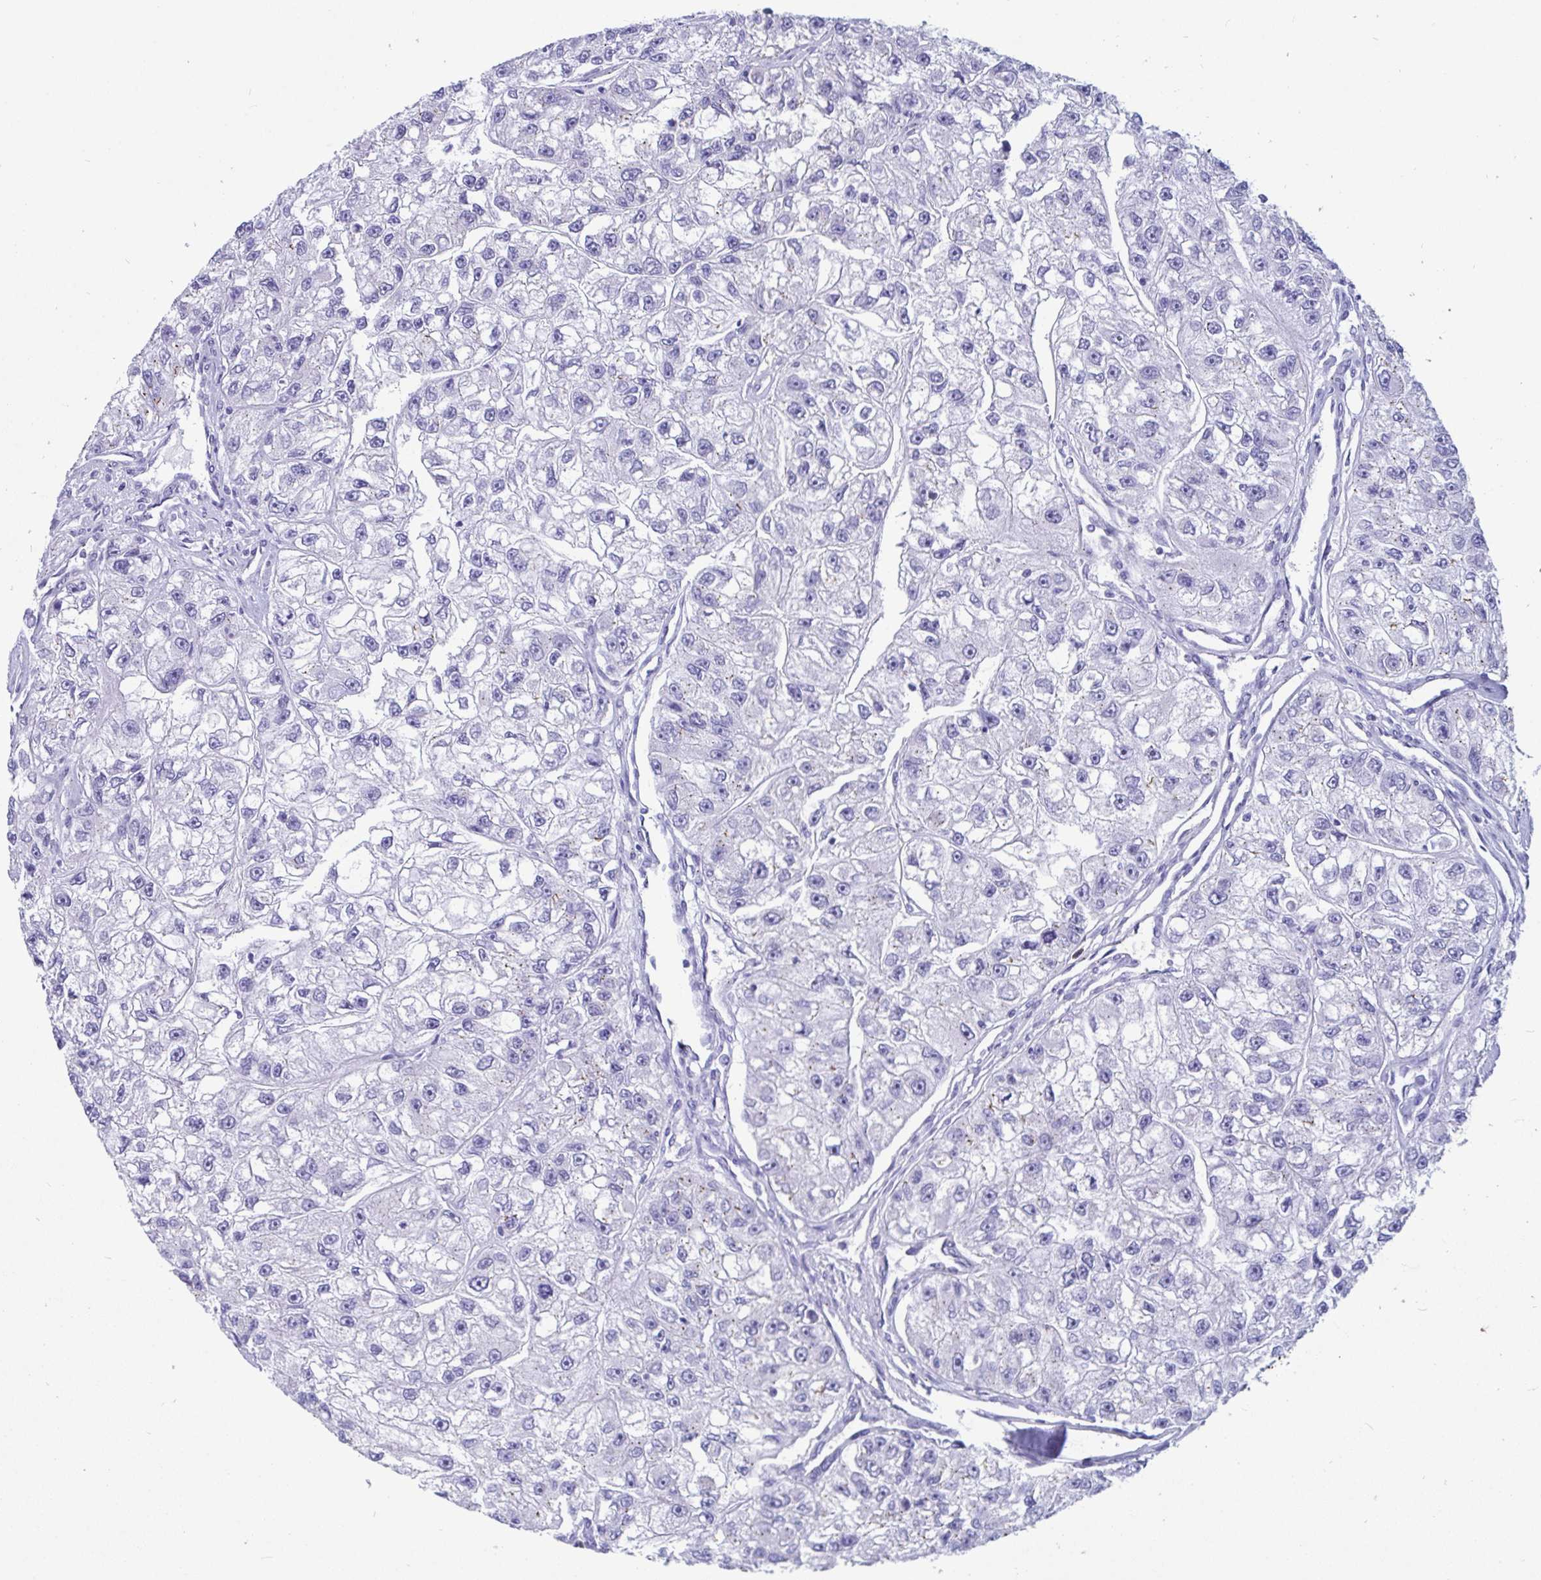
{"staining": {"intensity": "weak", "quantity": "<25%", "location": "cytoplasmic/membranous"}, "tissue": "renal cancer", "cell_type": "Tumor cells", "image_type": "cancer", "snomed": [{"axis": "morphology", "description": "Adenocarcinoma, NOS"}, {"axis": "topography", "description": "Kidney"}], "caption": "High power microscopy micrograph of an IHC photomicrograph of renal cancer (adenocarcinoma), revealing no significant positivity in tumor cells.", "gene": "RNASE3", "patient": {"sex": "male", "age": 63}}